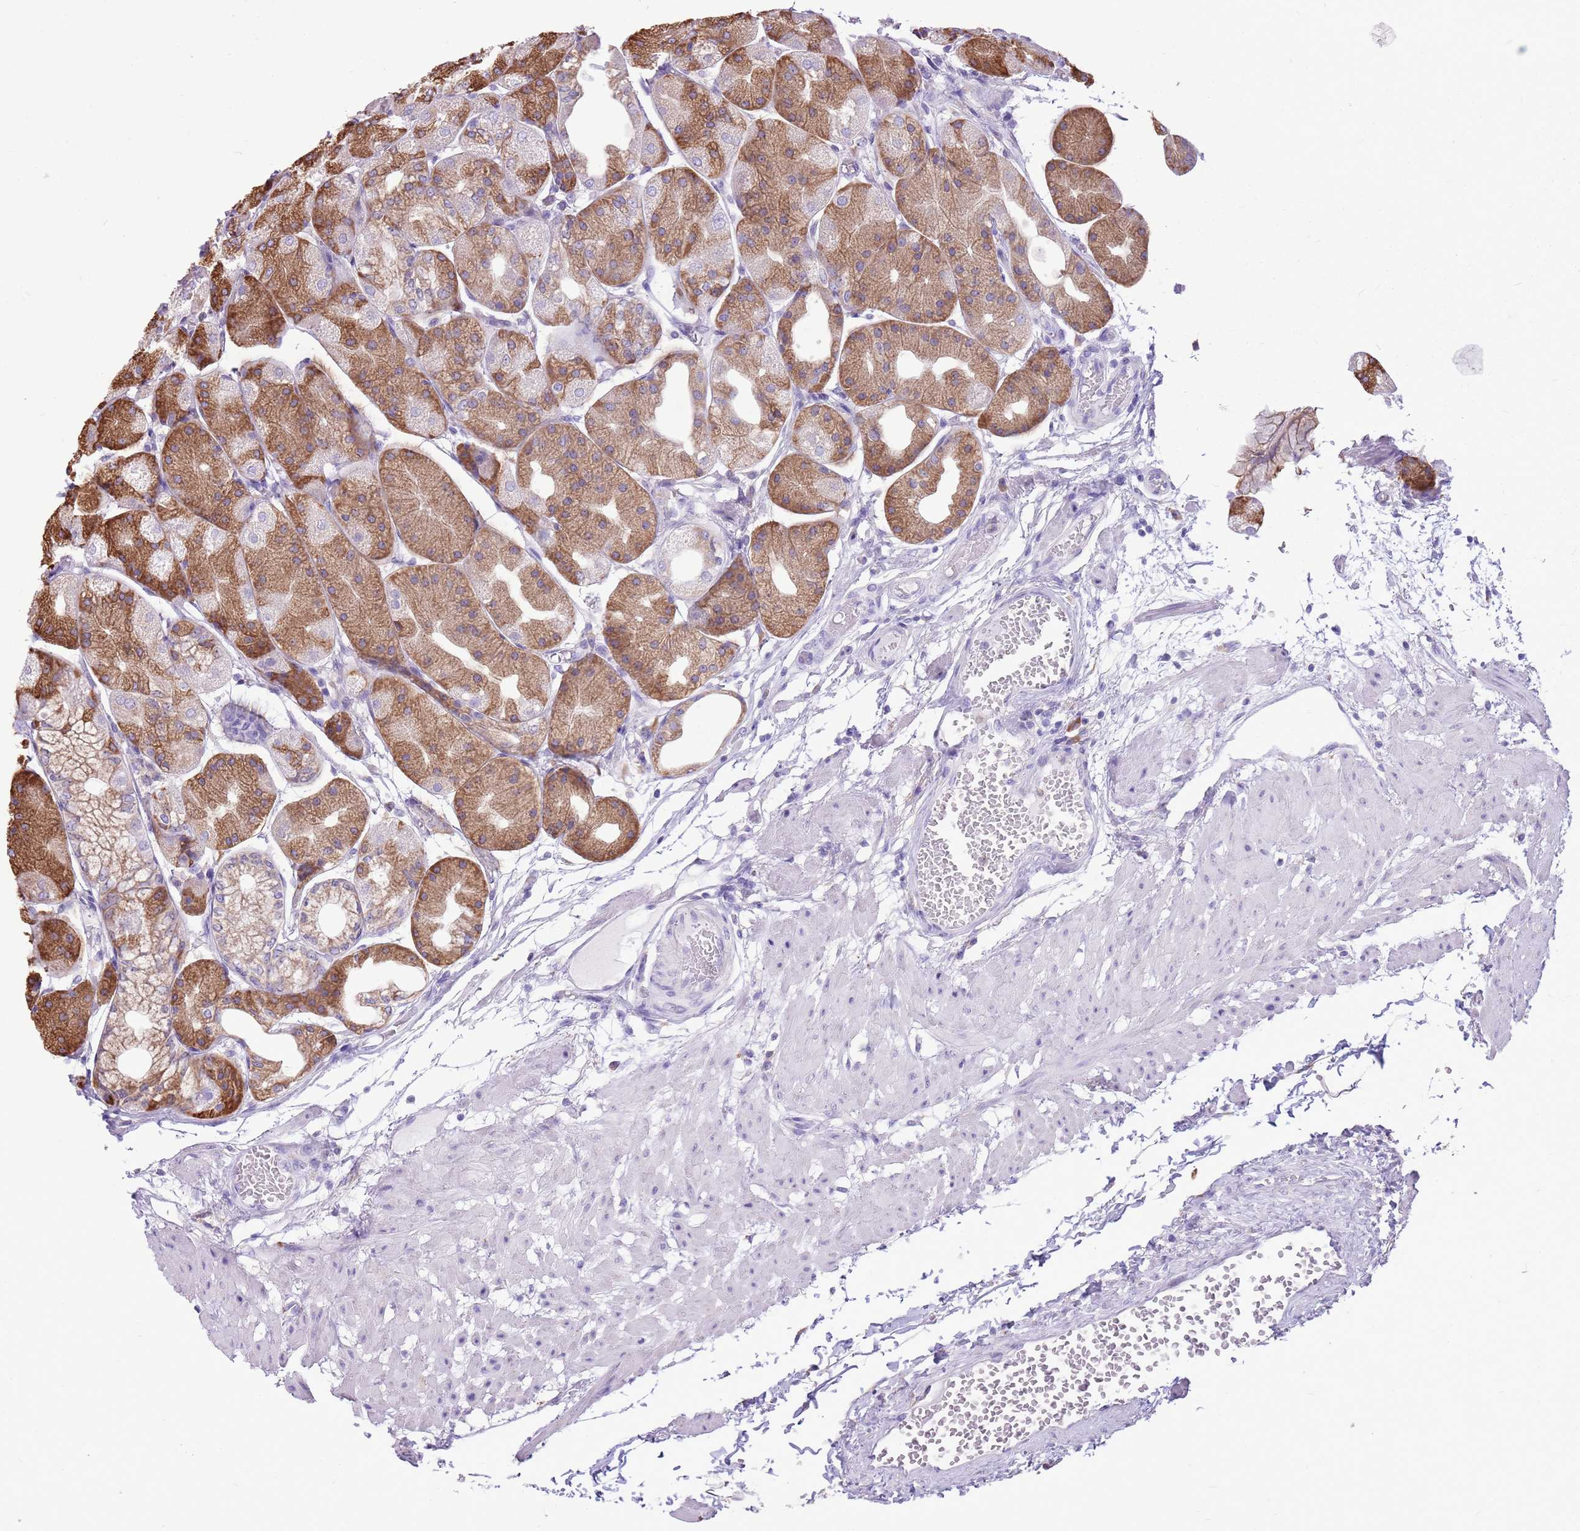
{"staining": {"intensity": "strong", "quantity": "25%-75%", "location": "cytoplasmic/membranous"}, "tissue": "stomach", "cell_type": "Glandular cells", "image_type": "normal", "snomed": [{"axis": "morphology", "description": "Normal tissue, NOS"}, {"axis": "topography", "description": "Stomach, upper"}], "caption": "Human stomach stained for a protein (brown) demonstrates strong cytoplasmic/membranous positive staining in approximately 25%-75% of glandular cells.", "gene": "KCTD19", "patient": {"sex": "male", "age": 72}}